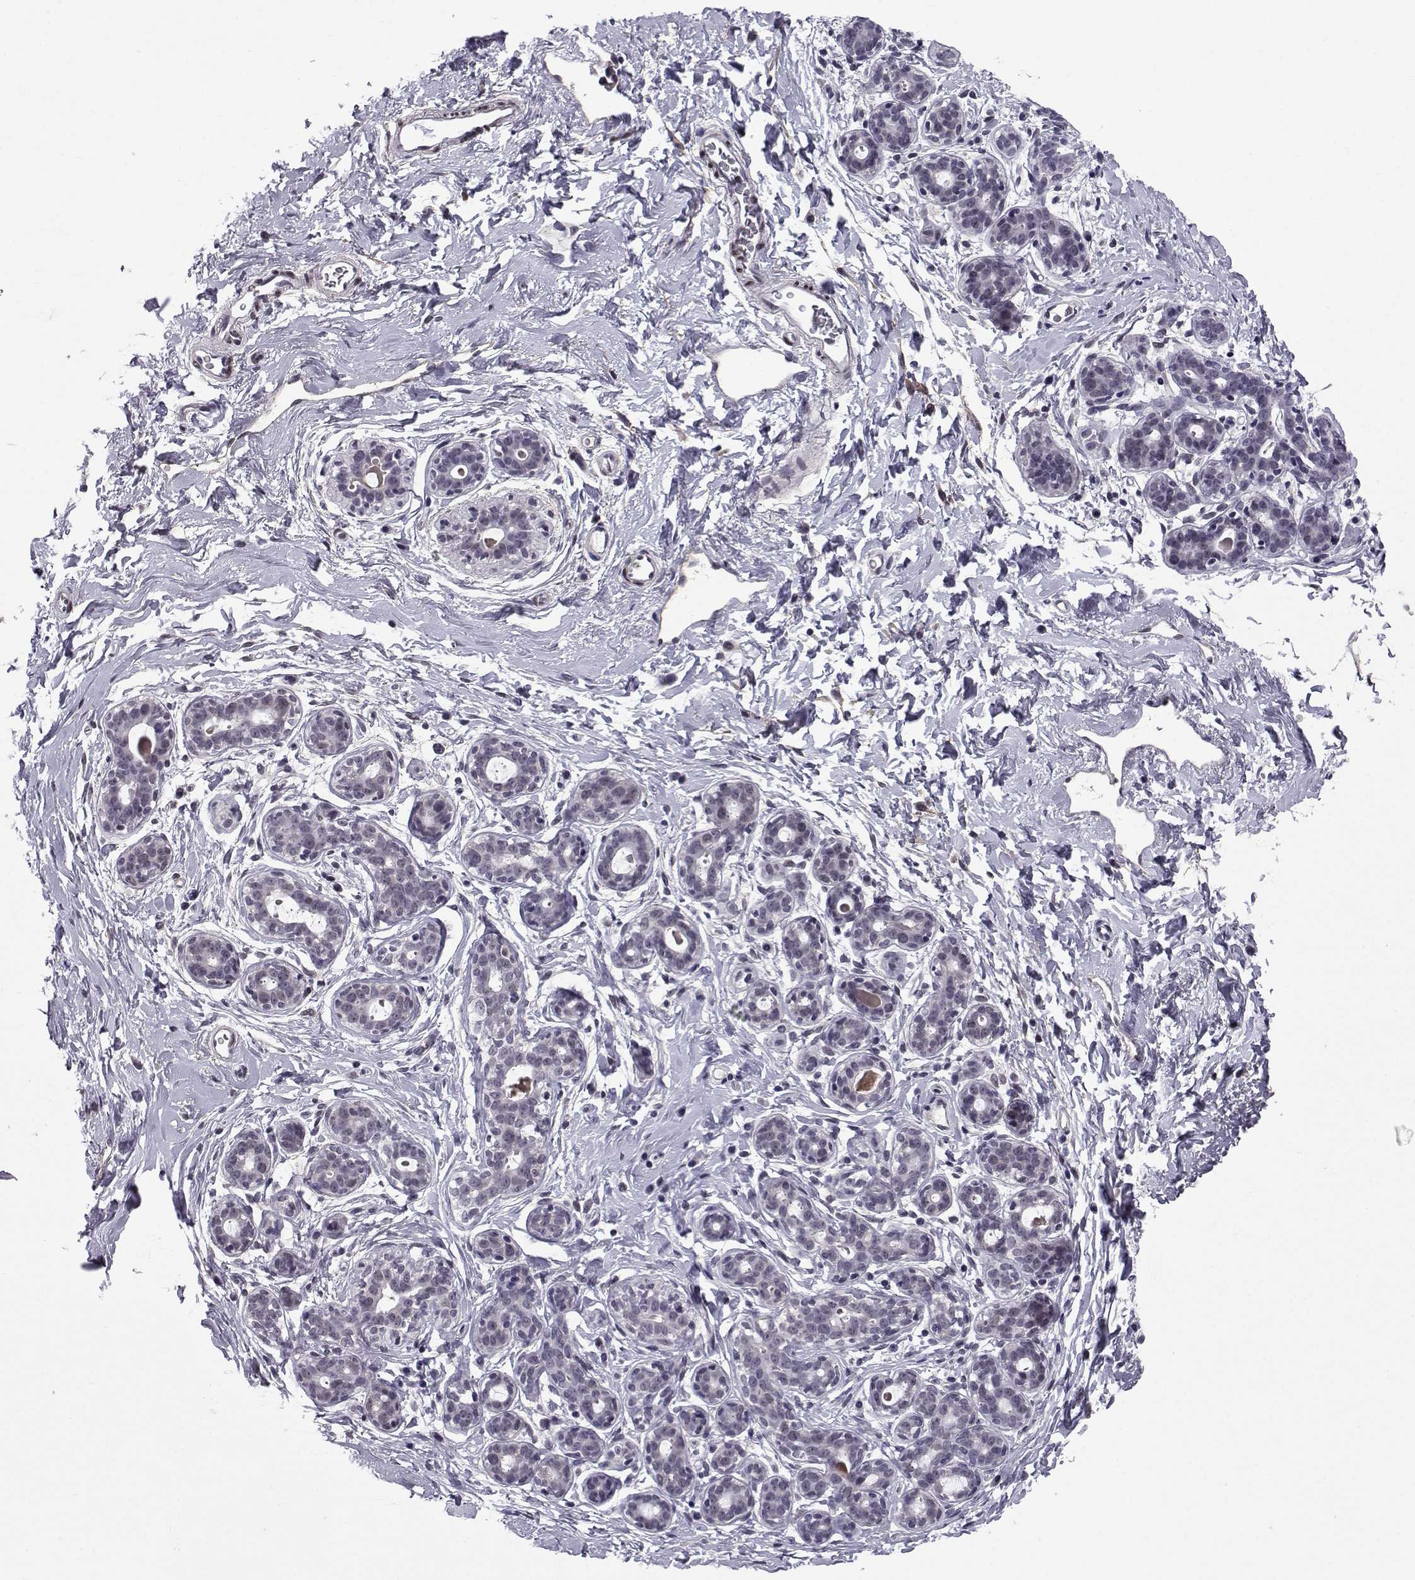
{"staining": {"intensity": "negative", "quantity": "none", "location": "none"}, "tissue": "breast", "cell_type": "Adipocytes", "image_type": "normal", "snomed": [{"axis": "morphology", "description": "Normal tissue, NOS"}, {"axis": "topography", "description": "Breast"}], "caption": "Adipocytes are negative for protein expression in unremarkable human breast. The staining was performed using DAB (3,3'-diaminobenzidine) to visualize the protein expression in brown, while the nuclei were stained in blue with hematoxylin (Magnification: 20x).", "gene": "RBM24", "patient": {"sex": "female", "age": 43}}